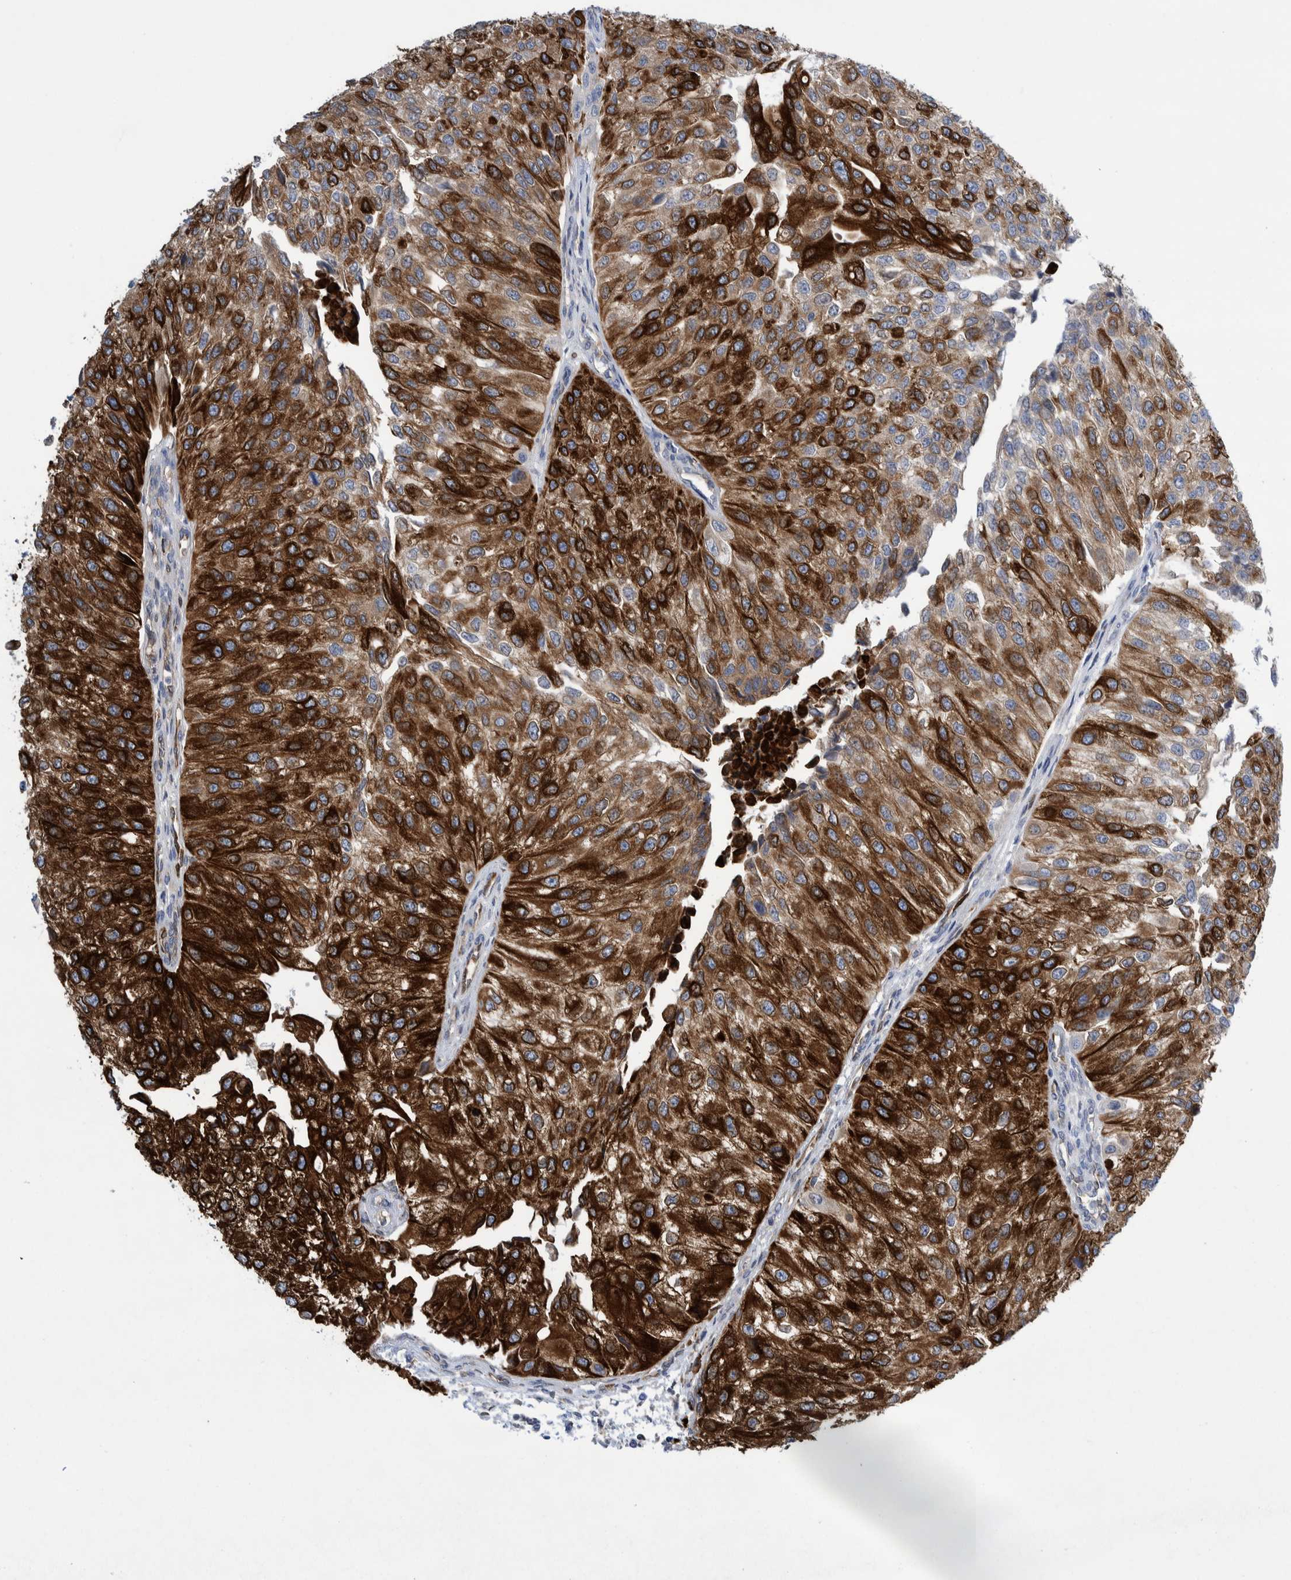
{"staining": {"intensity": "strong", "quantity": ">75%", "location": "cytoplasmic/membranous"}, "tissue": "urothelial cancer", "cell_type": "Tumor cells", "image_type": "cancer", "snomed": [{"axis": "morphology", "description": "Urothelial carcinoma, High grade"}, {"axis": "topography", "description": "Kidney"}, {"axis": "topography", "description": "Urinary bladder"}], "caption": "Protein analysis of high-grade urothelial carcinoma tissue reveals strong cytoplasmic/membranous positivity in about >75% of tumor cells.", "gene": "THEM6", "patient": {"sex": "male", "age": 77}}